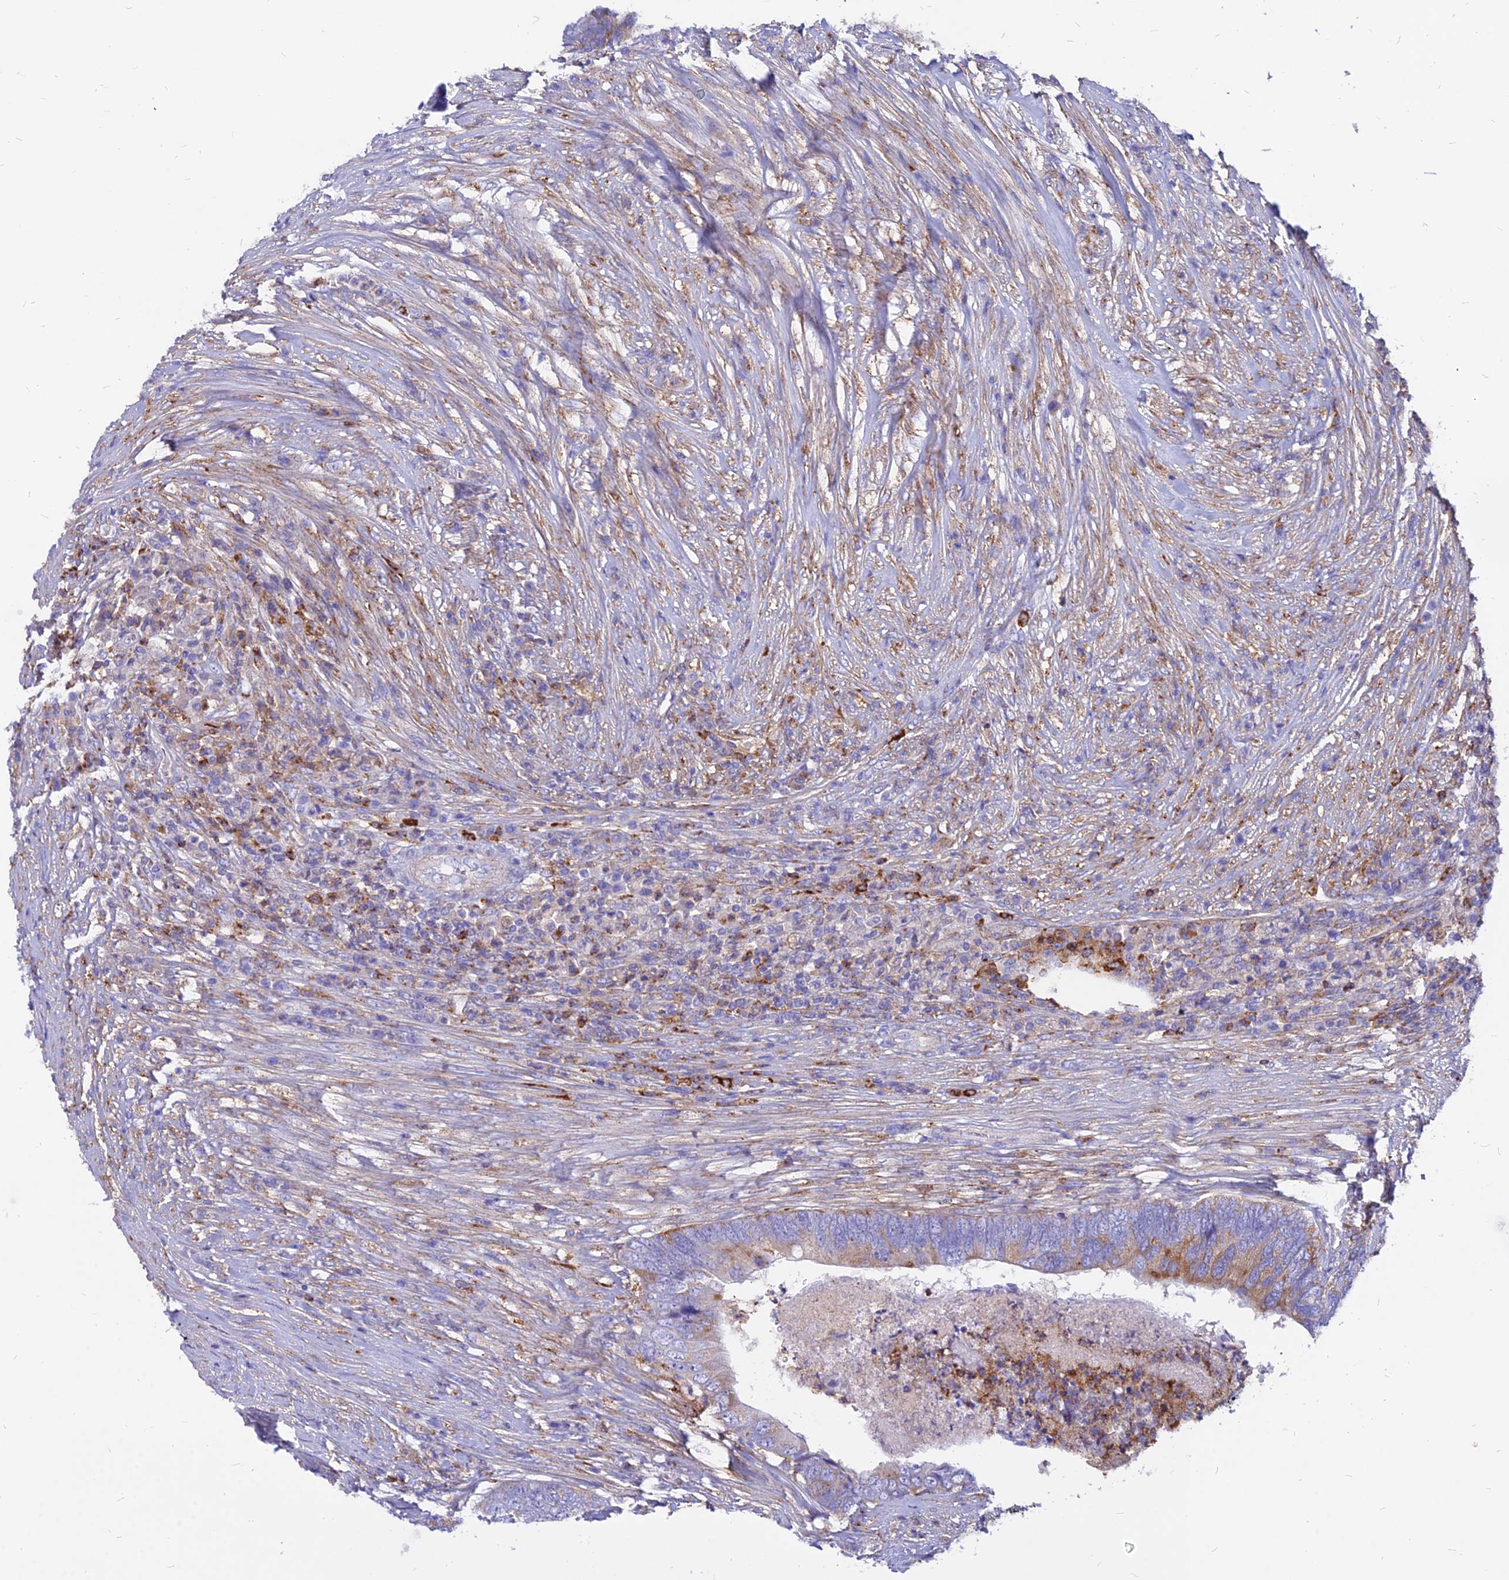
{"staining": {"intensity": "moderate", "quantity": "25%-75%", "location": "cytoplasmic/membranous"}, "tissue": "colorectal cancer", "cell_type": "Tumor cells", "image_type": "cancer", "snomed": [{"axis": "morphology", "description": "Adenocarcinoma, NOS"}, {"axis": "topography", "description": "Colon"}], "caption": "High-power microscopy captured an immunohistochemistry (IHC) micrograph of colorectal cancer, revealing moderate cytoplasmic/membranous staining in approximately 25%-75% of tumor cells.", "gene": "AGTRAP", "patient": {"sex": "female", "age": 67}}